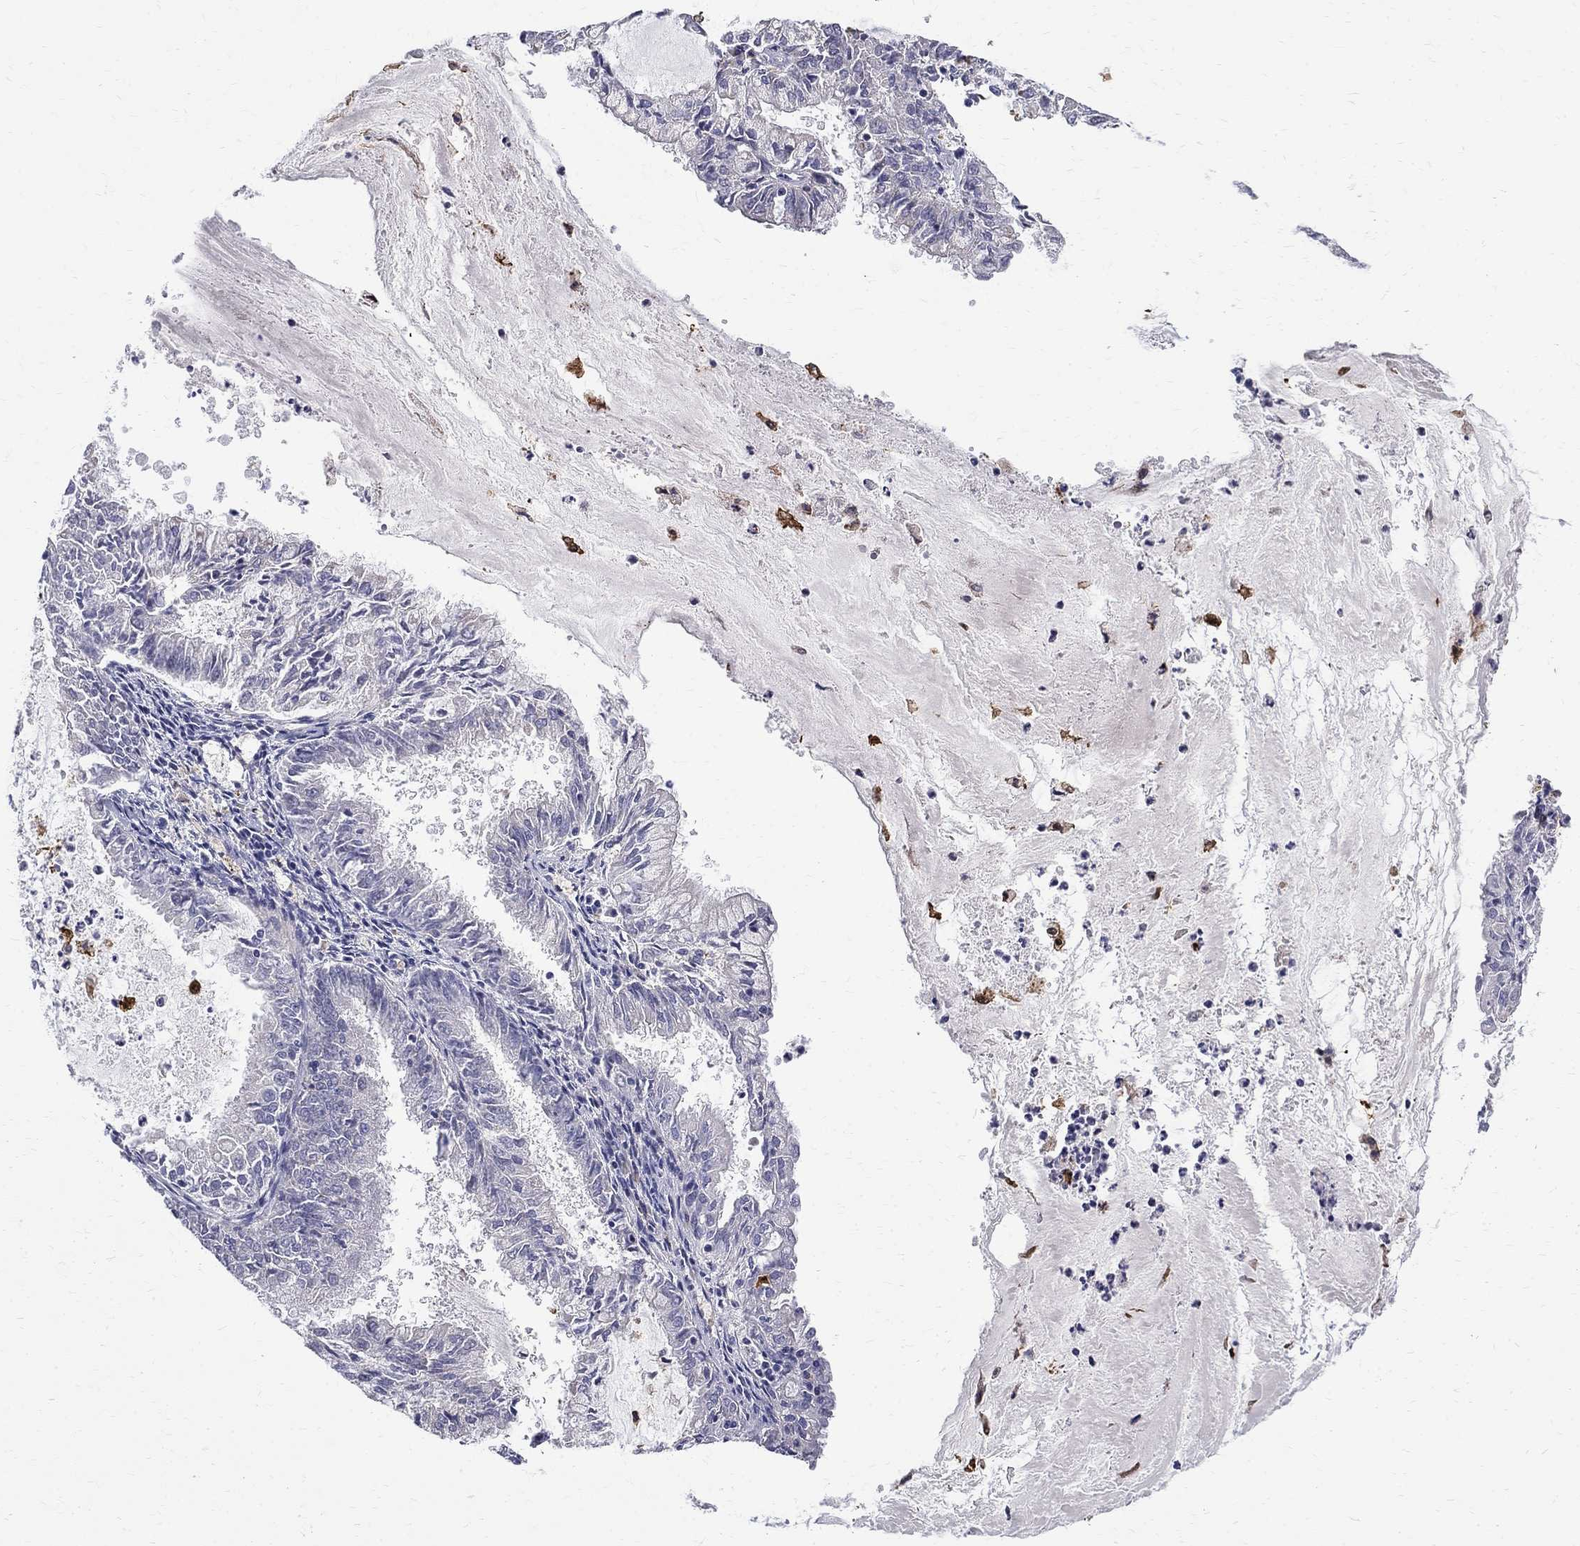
{"staining": {"intensity": "negative", "quantity": "none", "location": "none"}, "tissue": "endometrial cancer", "cell_type": "Tumor cells", "image_type": "cancer", "snomed": [{"axis": "morphology", "description": "Adenocarcinoma, NOS"}, {"axis": "topography", "description": "Endometrium"}], "caption": "DAB immunohistochemical staining of human adenocarcinoma (endometrial) exhibits no significant expression in tumor cells. The staining is performed using DAB (3,3'-diaminobenzidine) brown chromogen with nuclei counter-stained in using hematoxylin.", "gene": "AGER", "patient": {"sex": "female", "age": 57}}